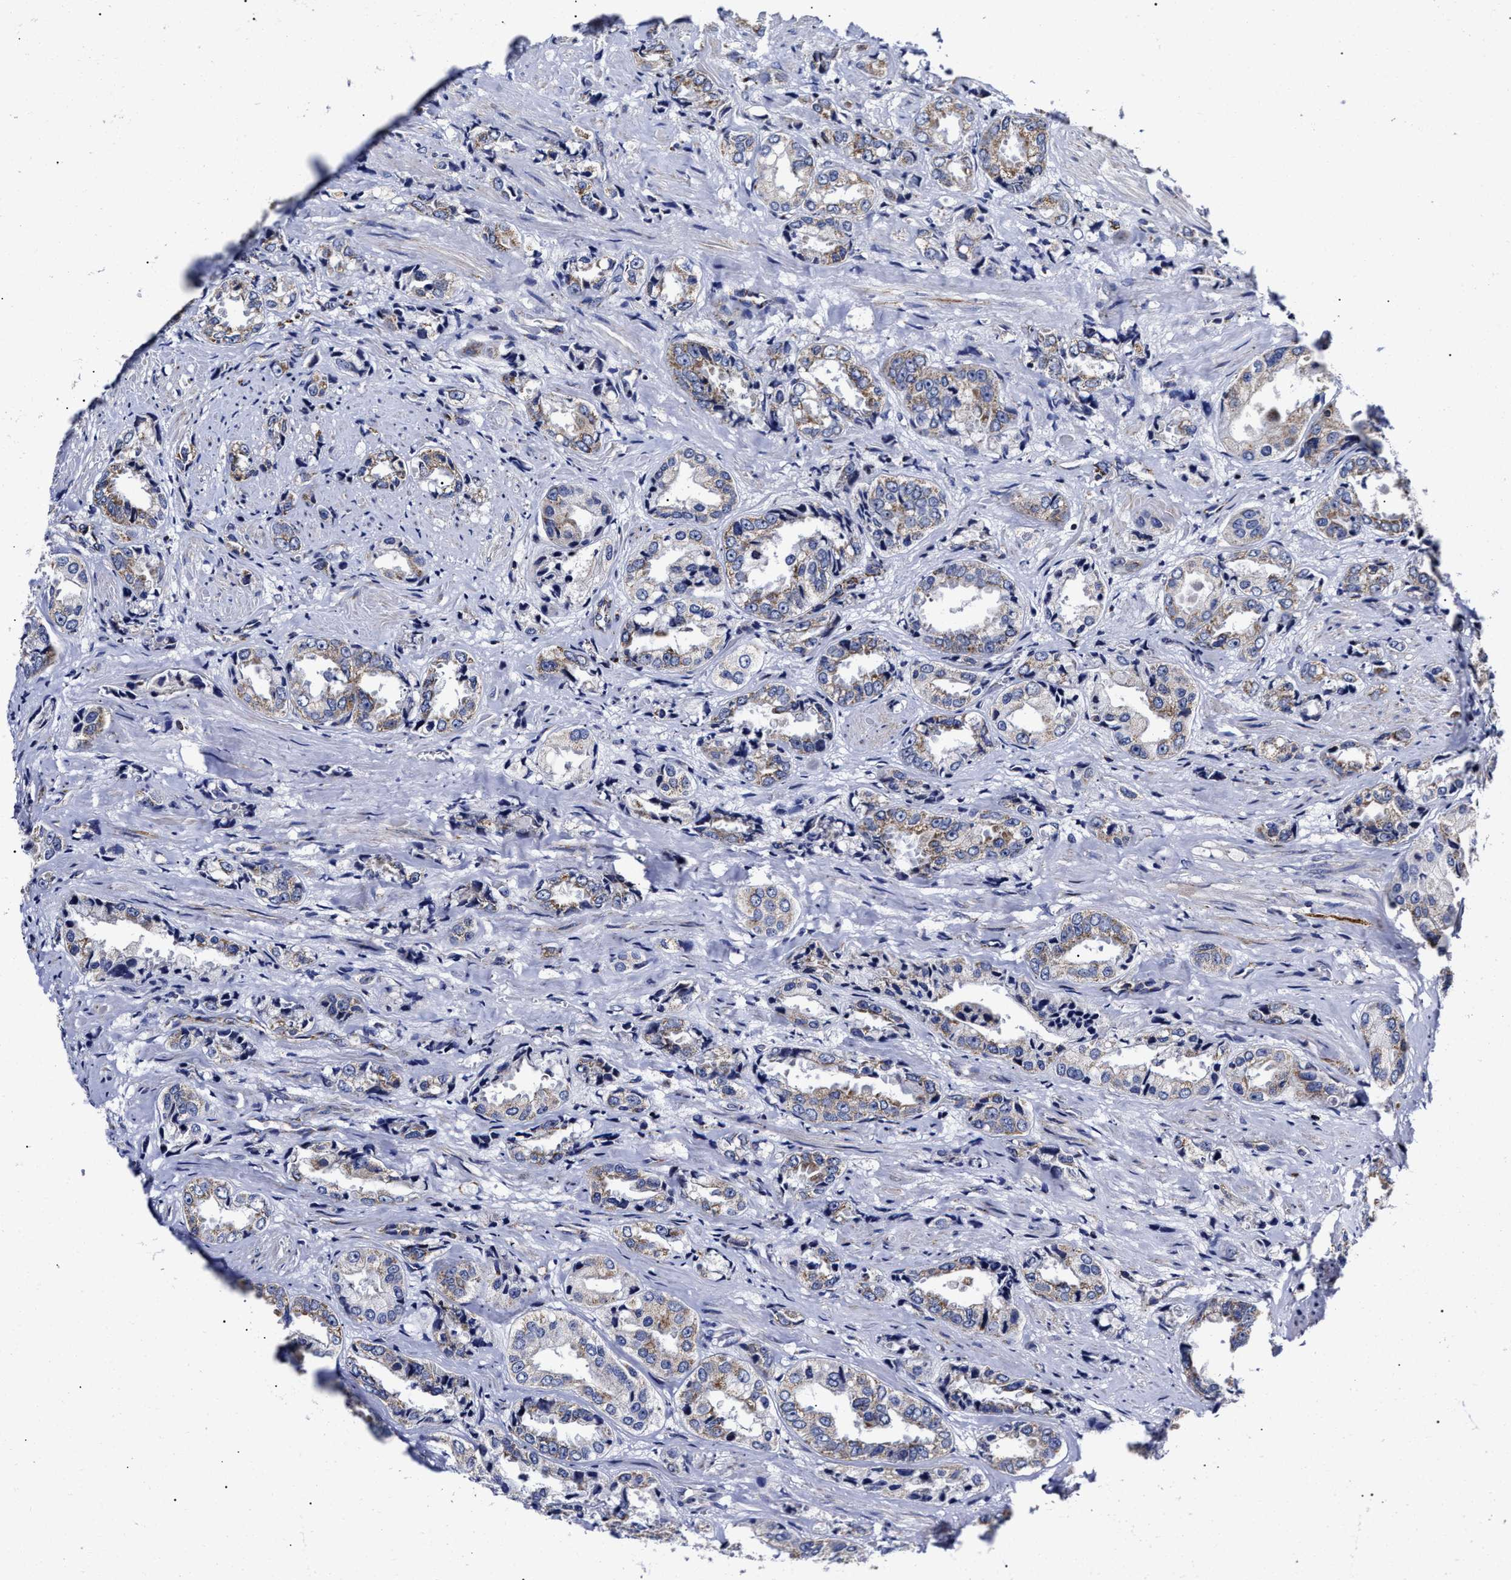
{"staining": {"intensity": "weak", "quantity": "25%-75%", "location": "cytoplasmic/membranous"}, "tissue": "prostate cancer", "cell_type": "Tumor cells", "image_type": "cancer", "snomed": [{"axis": "morphology", "description": "Adenocarcinoma, High grade"}, {"axis": "topography", "description": "Prostate"}], "caption": "A photomicrograph showing weak cytoplasmic/membranous positivity in about 25%-75% of tumor cells in high-grade adenocarcinoma (prostate), as visualized by brown immunohistochemical staining.", "gene": "HINT2", "patient": {"sex": "male", "age": 61}}